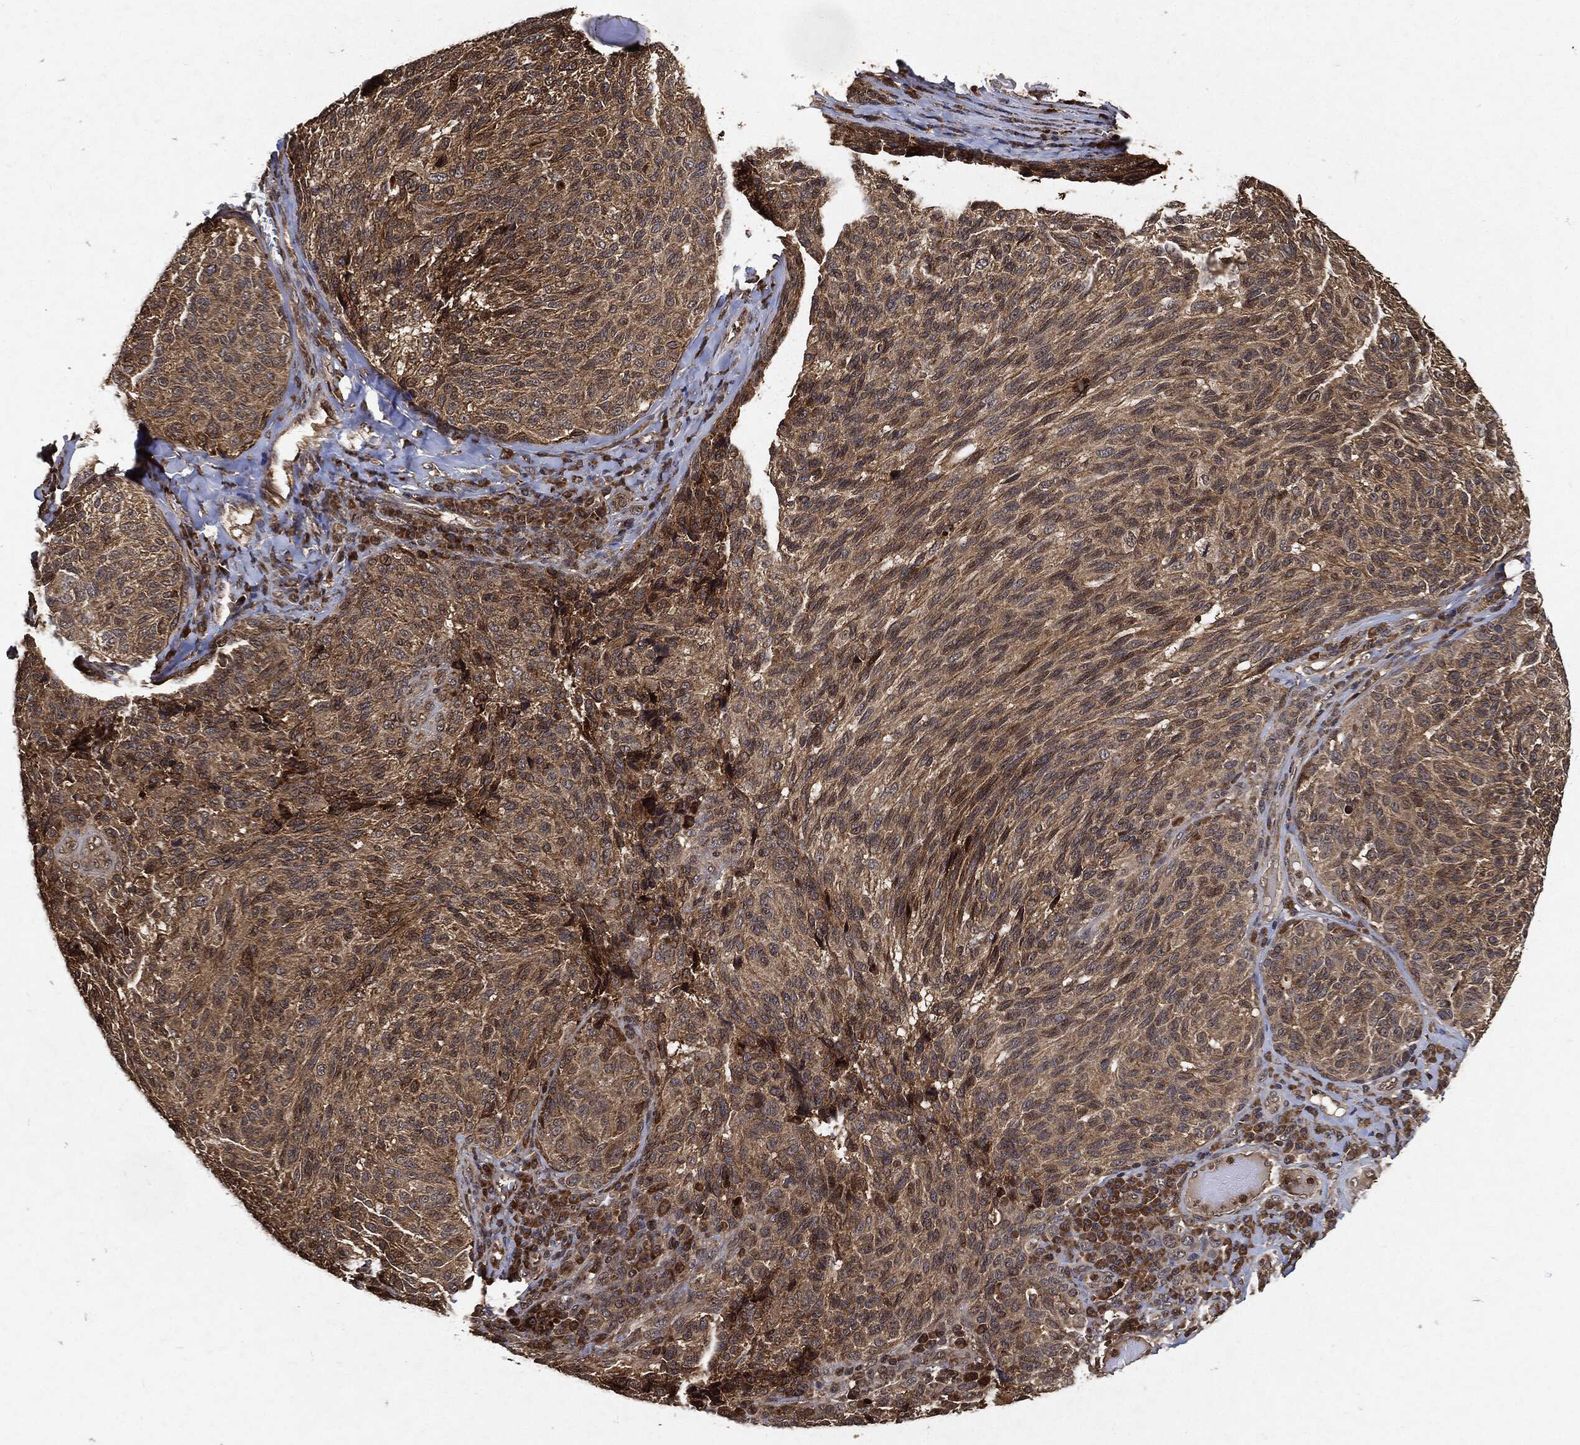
{"staining": {"intensity": "moderate", "quantity": ">75%", "location": "cytoplasmic/membranous"}, "tissue": "melanoma", "cell_type": "Tumor cells", "image_type": "cancer", "snomed": [{"axis": "morphology", "description": "Malignant melanoma, NOS"}, {"axis": "topography", "description": "Skin"}], "caption": "Melanoma stained for a protein (brown) demonstrates moderate cytoplasmic/membranous positive positivity in approximately >75% of tumor cells.", "gene": "ZNF226", "patient": {"sex": "female", "age": 73}}